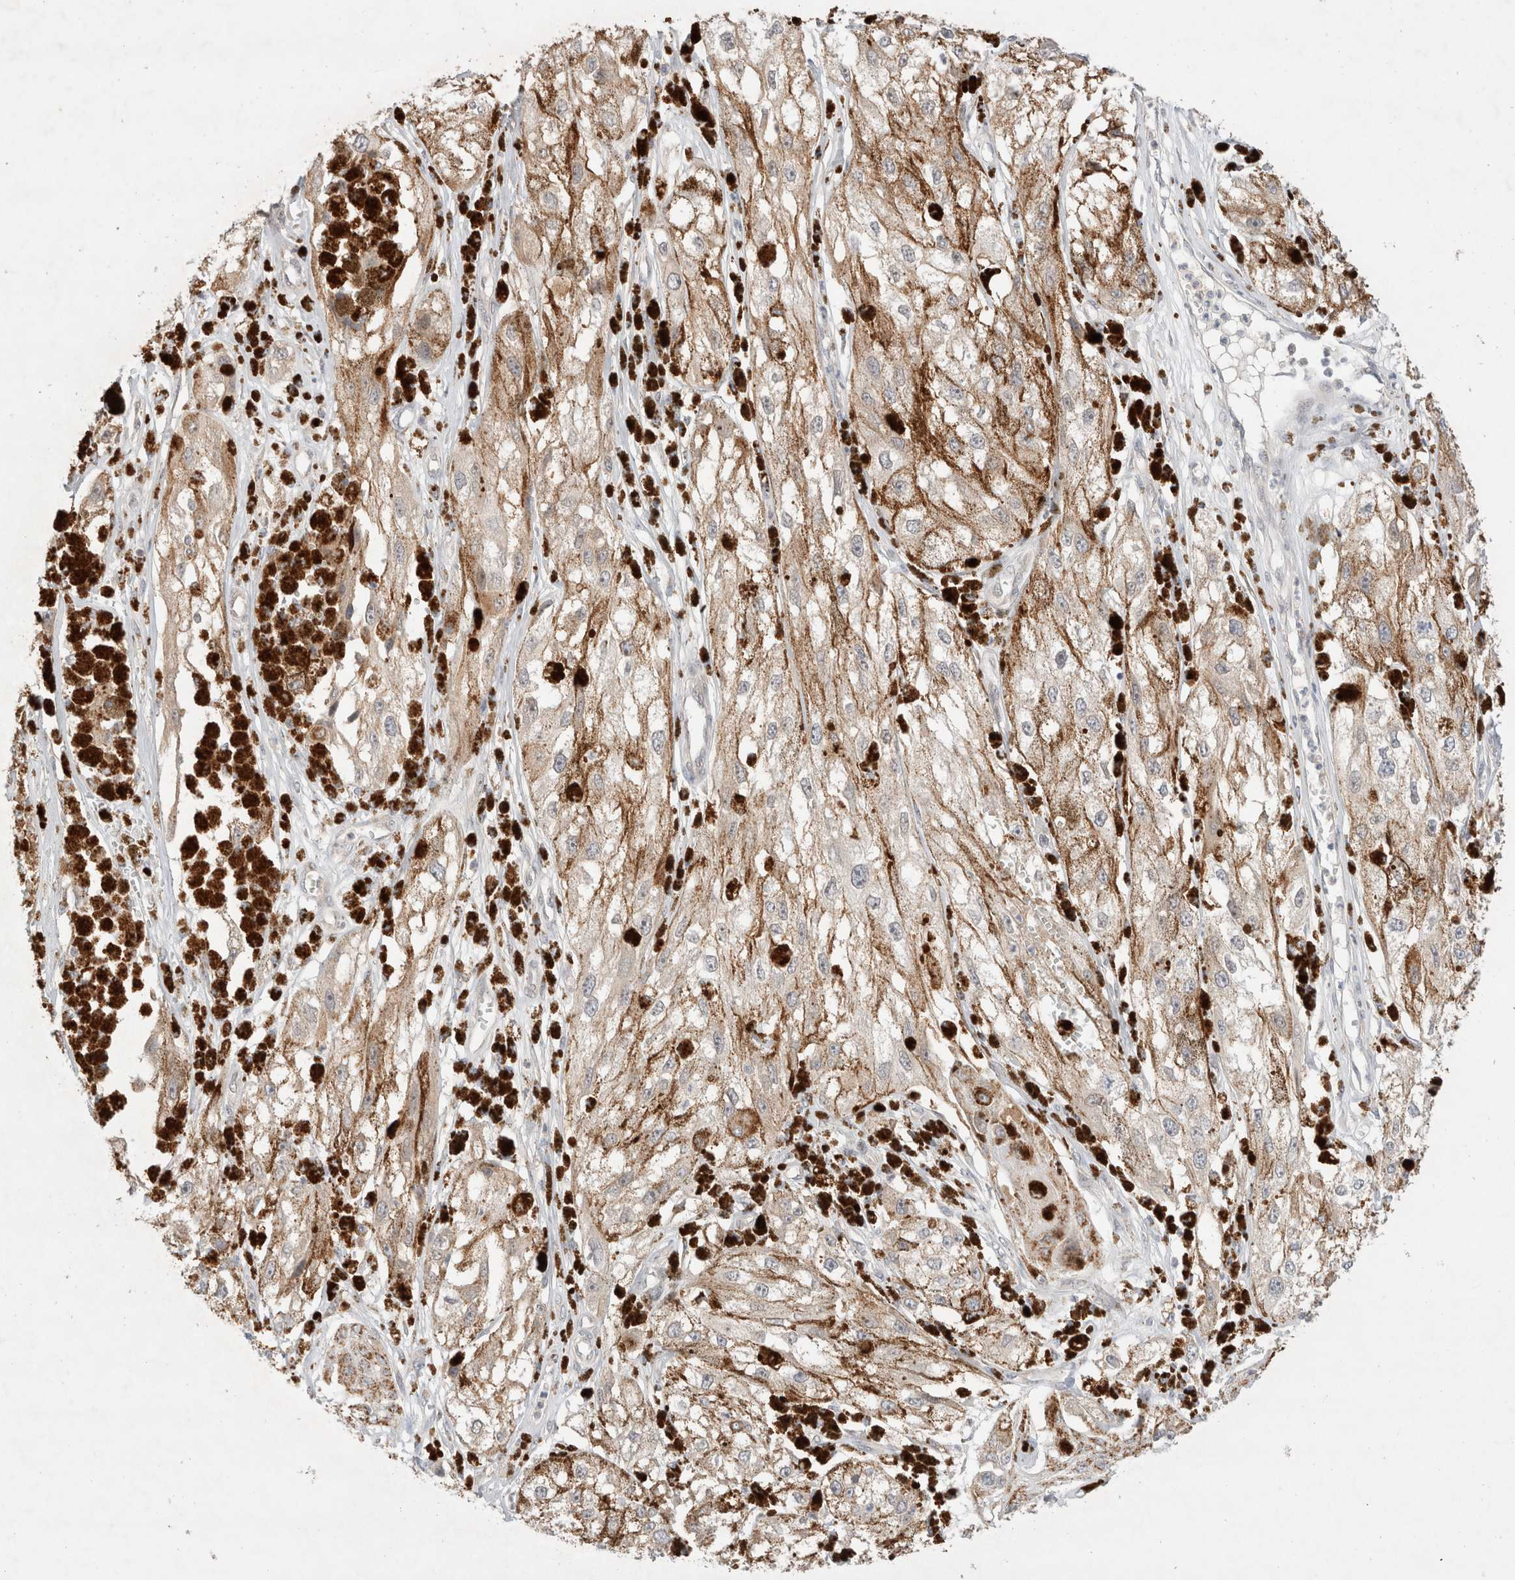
{"staining": {"intensity": "weak", "quantity": ">75%", "location": "cytoplasmic/membranous"}, "tissue": "melanoma", "cell_type": "Tumor cells", "image_type": "cancer", "snomed": [{"axis": "morphology", "description": "Malignant melanoma, NOS"}, {"axis": "topography", "description": "Skin"}], "caption": "A brown stain shows weak cytoplasmic/membranous positivity of a protein in melanoma tumor cells.", "gene": "TRIM41", "patient": {"sex": "male", "age": 88}}